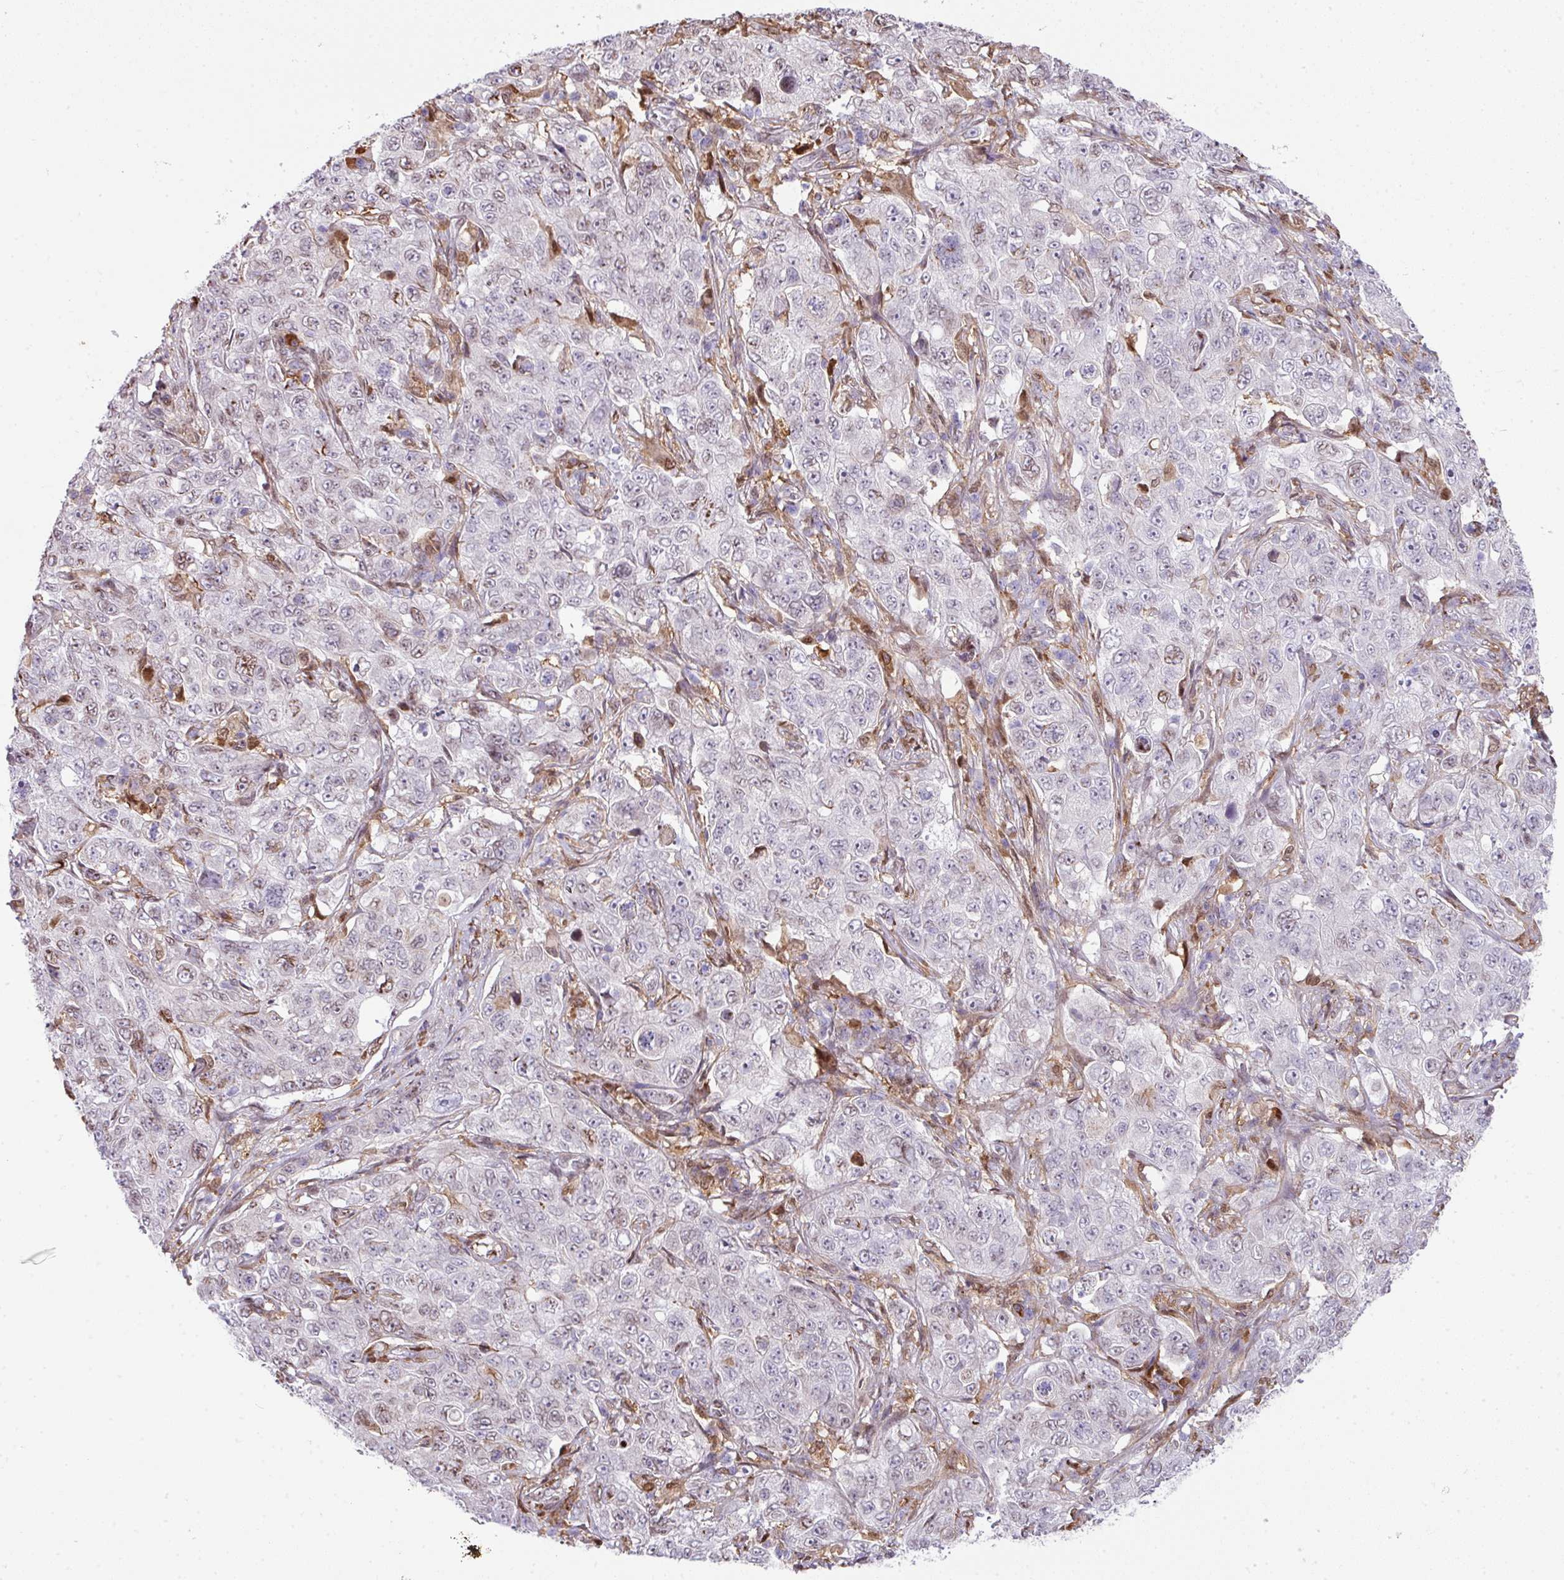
{"staining": {"intensity": "negative", "quantity": "none", "location": "none"}, "tissue": "pancreatic cancer", "cell_type": "Tumor cells", "image_type": "cancer", "snomed": [{"axis": "morphology", "description": "Adenocarcinoma, NOS"}, {"axis": "topography", "description": "Pancreas"}], "caption": "Tumor cells show no significant positivity in pancreatic adenocarcinoma.", "gene": "PLK1", "patient": {"sex": "male", "age": 68}}